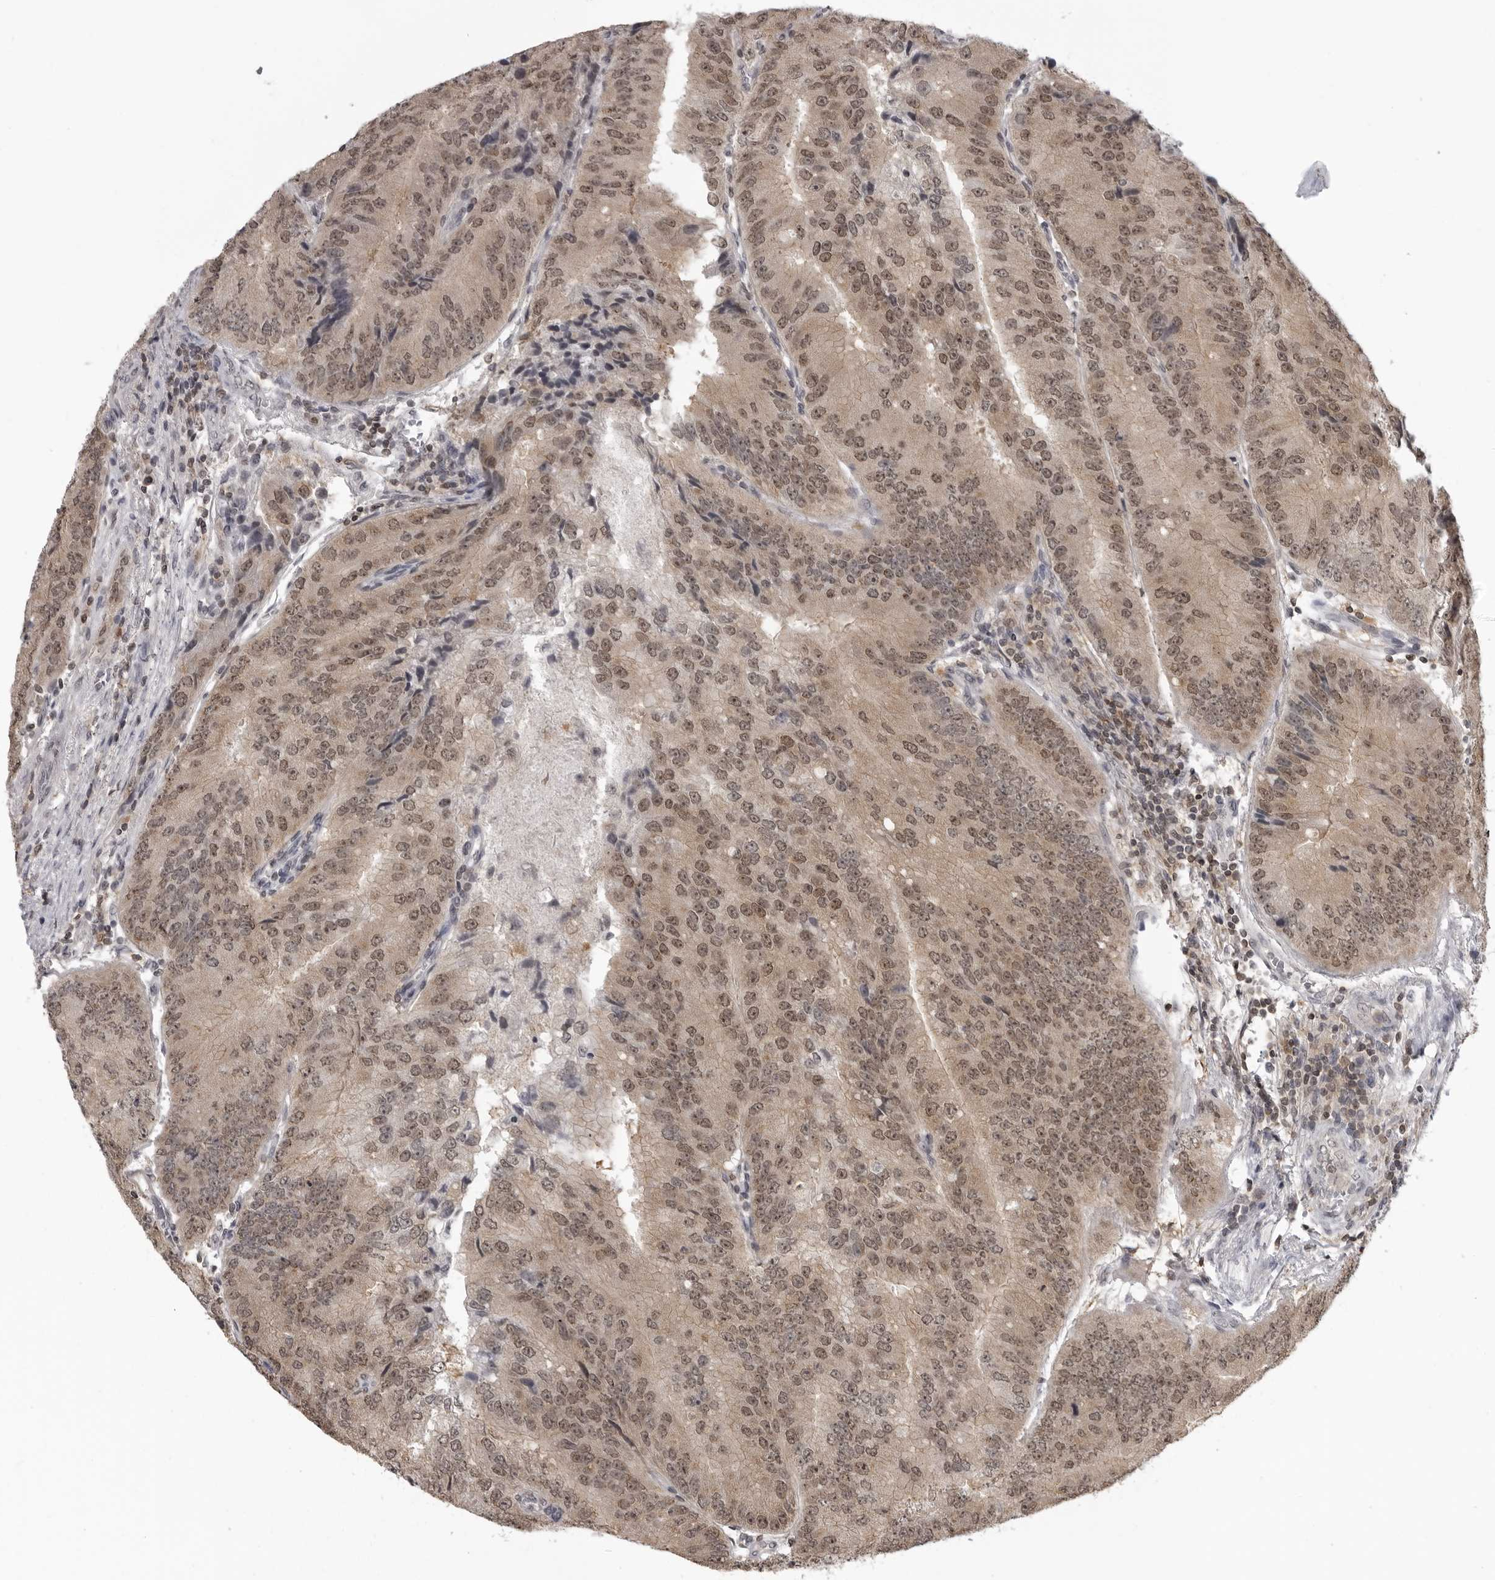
{"staining": {"intensity": "moderate", "quantity": ">75%", "location": "cytoplasmic/membranous,nuclear"}, "tissue": "prostate cancer", "cell_type": "Tumor cells", "image_type": "cancer", "snomed": [{"axis": "morphology", "description": "Adenocarcinoma, High grade"}, {"axis": "topography", "description": "Prostate"}], "caption": "The photomicrograph demonstrates a brown stain indicating the presence of a protein in the cytoplasmic/membranous and nuclear of tumor cells in prostate cancer (adenocarcinoma (high-grade)).", "gene": "PDCL3", "patient": {"sex": "male", "age": 70}}